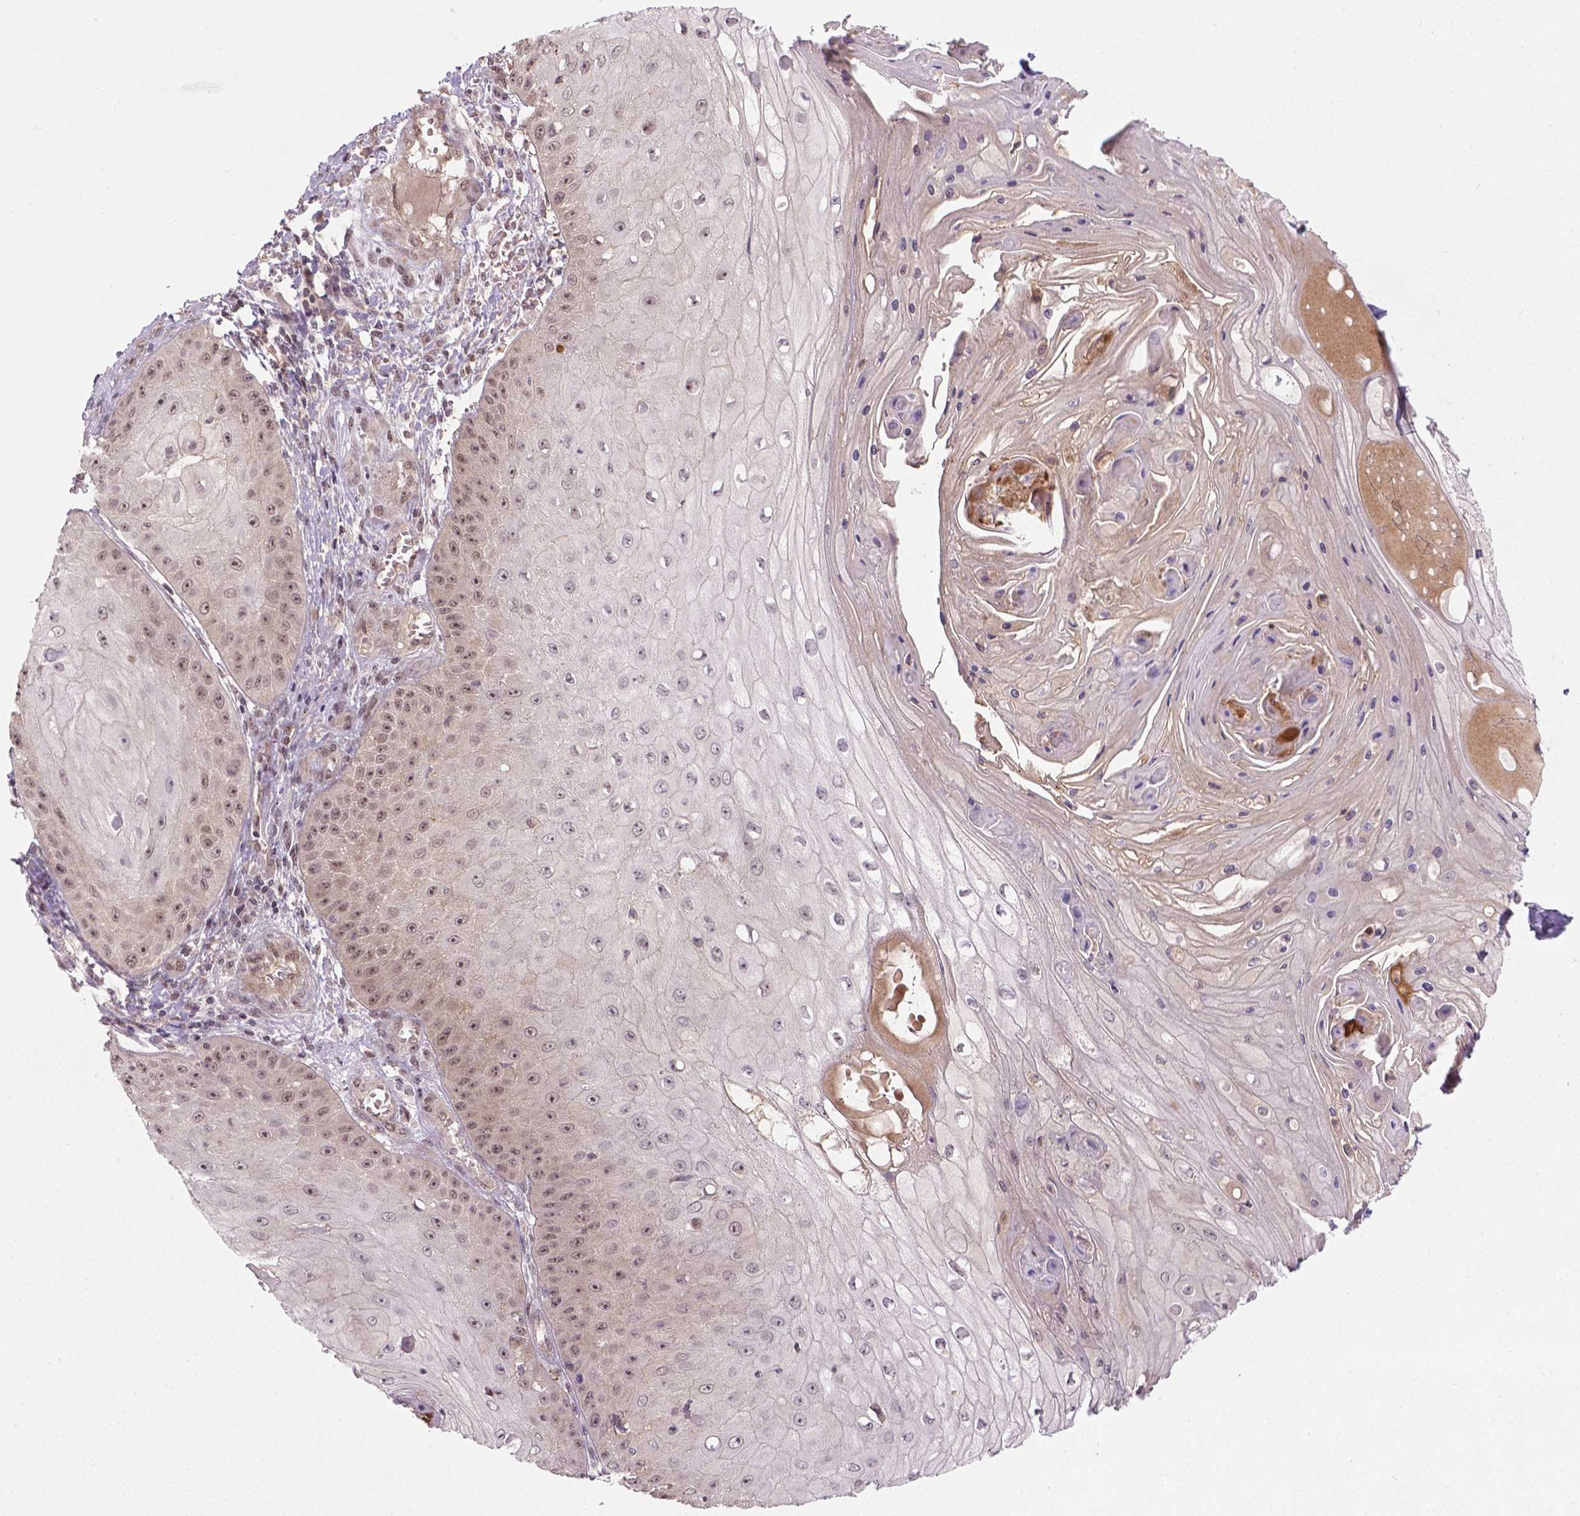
{"staining": {"intensity": "moderate", "quantity": "25%-75%", "location": "nuclear"}, "tissue": "skin cancer", "cell_type": "Tumor cells", "image_type": "cancer", "snomed": [{"axis": "morphology", "description": "Squamous cell carcinoma, NOS"}, {"axis": "topography", "description": "Skin"}], "caption": "Immunohistochemical staining of human squamous cell carcinoma (skin) demonstrates medium levels of moderate nuclear positivity in approximately 25%-75% of tumor cells.", "gene": "ANKRD54", "patient": {"sex": "male", "age": 70}}